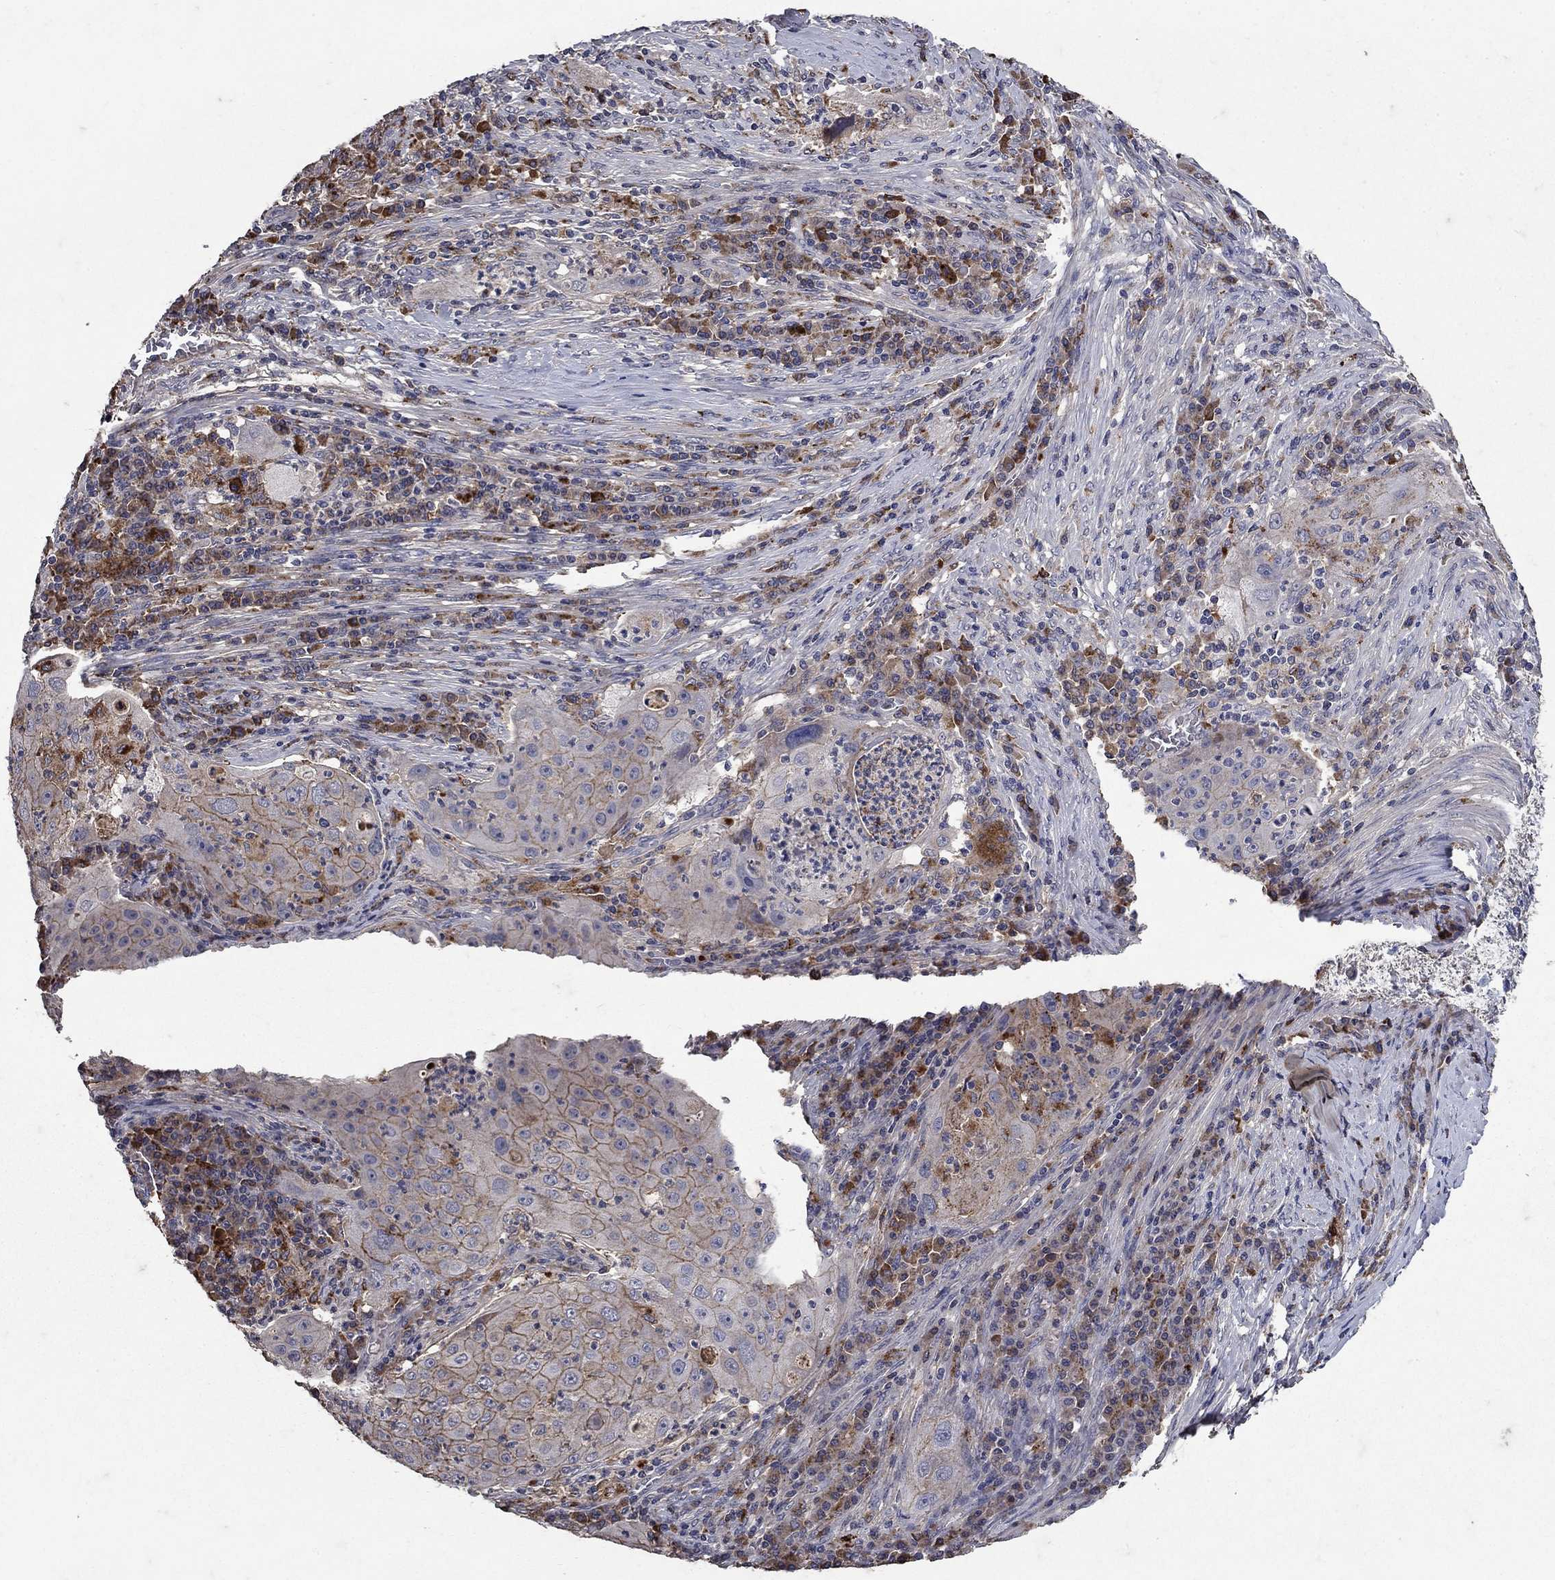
{"staining": {"intensity": "moderate", "quantity": "<25%", "location": "cytoplasmic/membranous"}, "tissue": "lung cancer", "cell_type": "Tumor cells", "image_type": "cancer", "snomed": [{"axis": "morphology", "description": "Squamous cell carcinoma, NOS"}, {"axis": "topography", "description": "Lung"}], "caption": "A low amount of moderate cytoplasmic/membranous expression is seen in about <25% of tumor cells in lung cancer tissue.", "gene": "NPC2", "patient": {"sex": "female", "age": 59}}